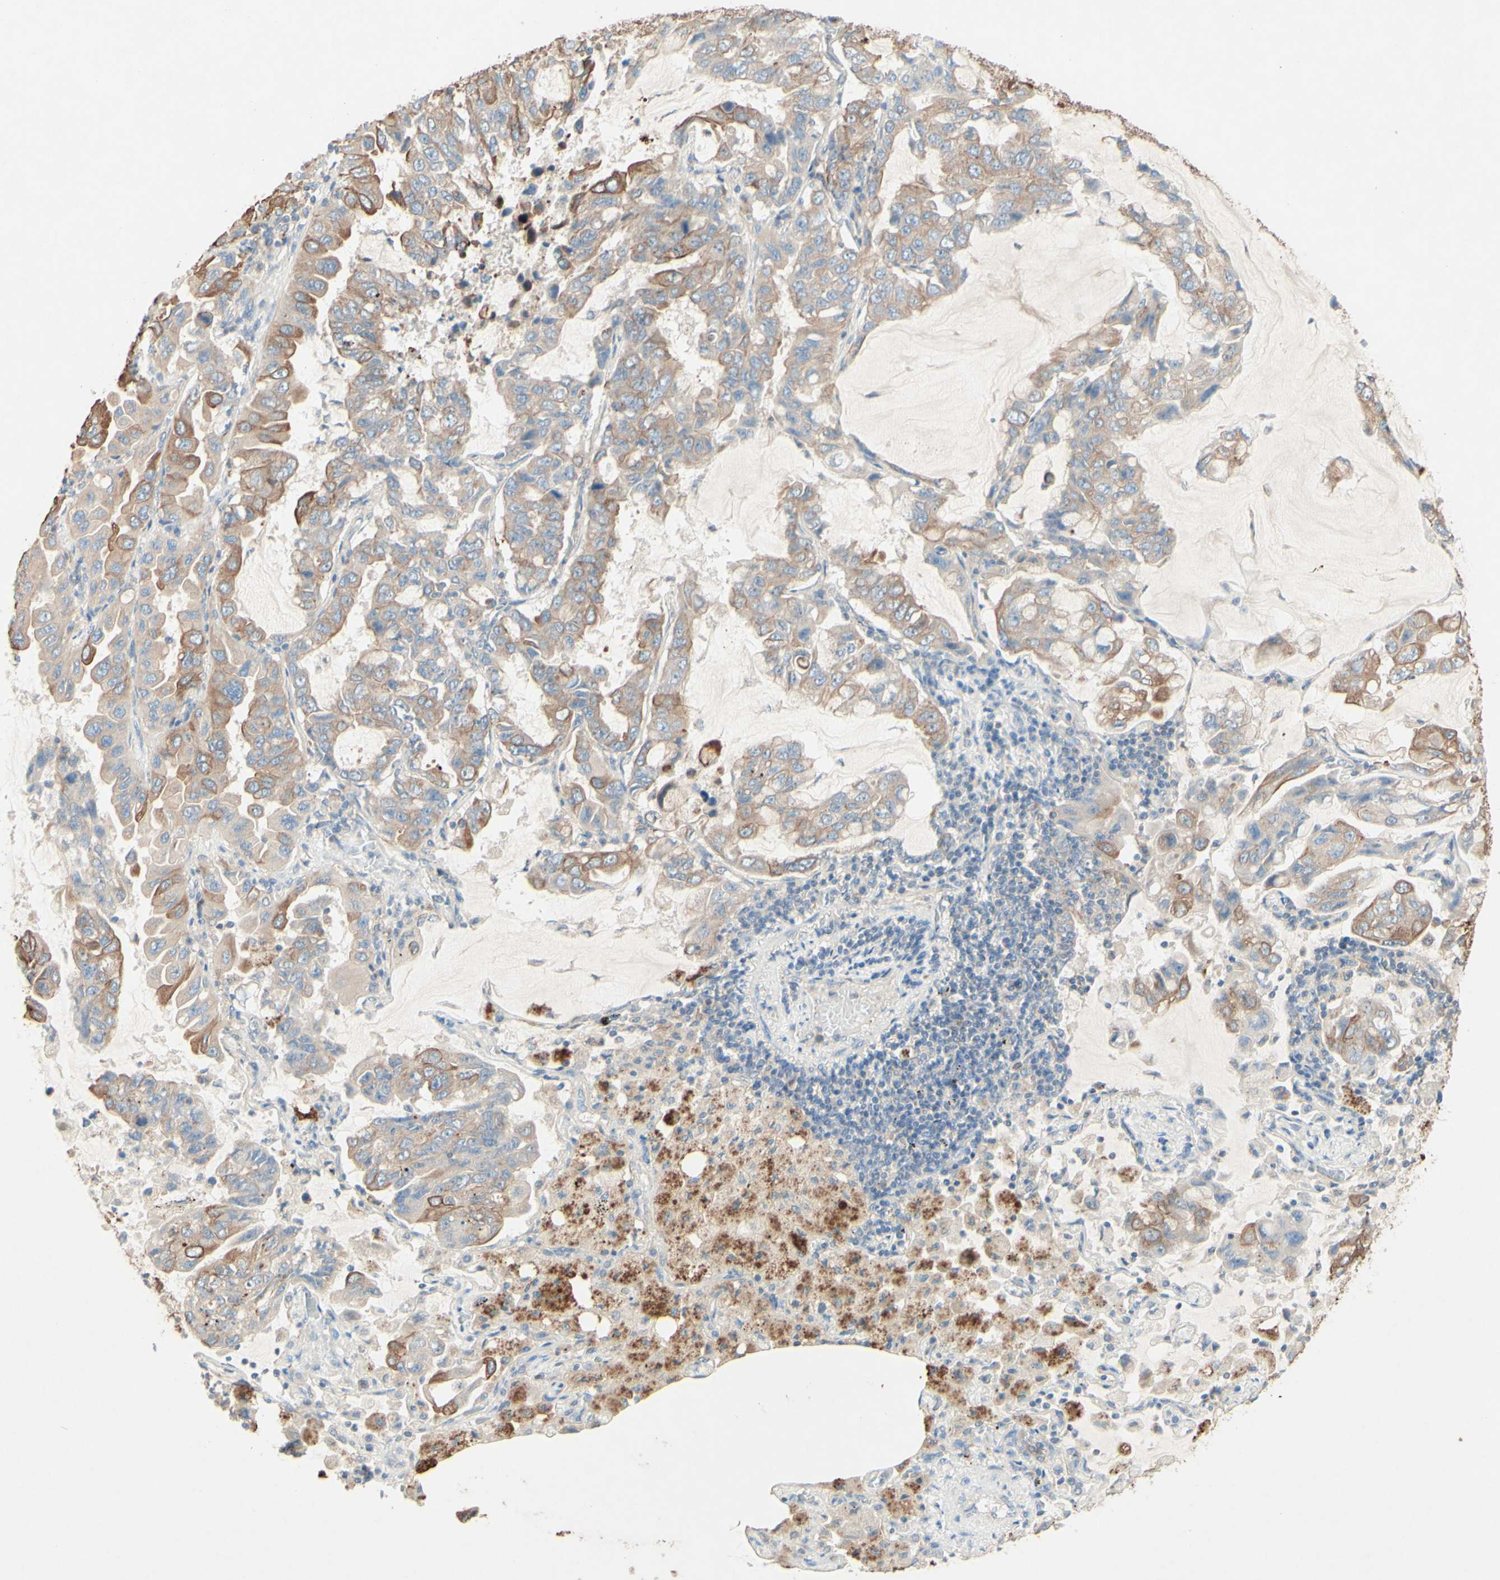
{"staining": {"intensity": "moderate", "quantity": "25%-75%", "location": "cytoplasmic/membranous"}, "tissue": "lung cancer", "cell_type": "Tumor cells", "image_type": "cancer", "snomed": [{"axis": "morphology", "description": "Adenocarcinoma, NOS"}, {"axis": "topography", "description": "Lung"}], "caption": "DAB immunohistochemical staining of human lung adenocarcinoma exhibits moderate cytoplasmic/membranous protein positivity in approximately 25%-75% of tumor cells. (DAB (3,3'-diaminobenzidine) = brown stain, brightfield microscopy at high magnification).", "gene": "MTM1", "patient": {"sex": "male", "age": 64}}